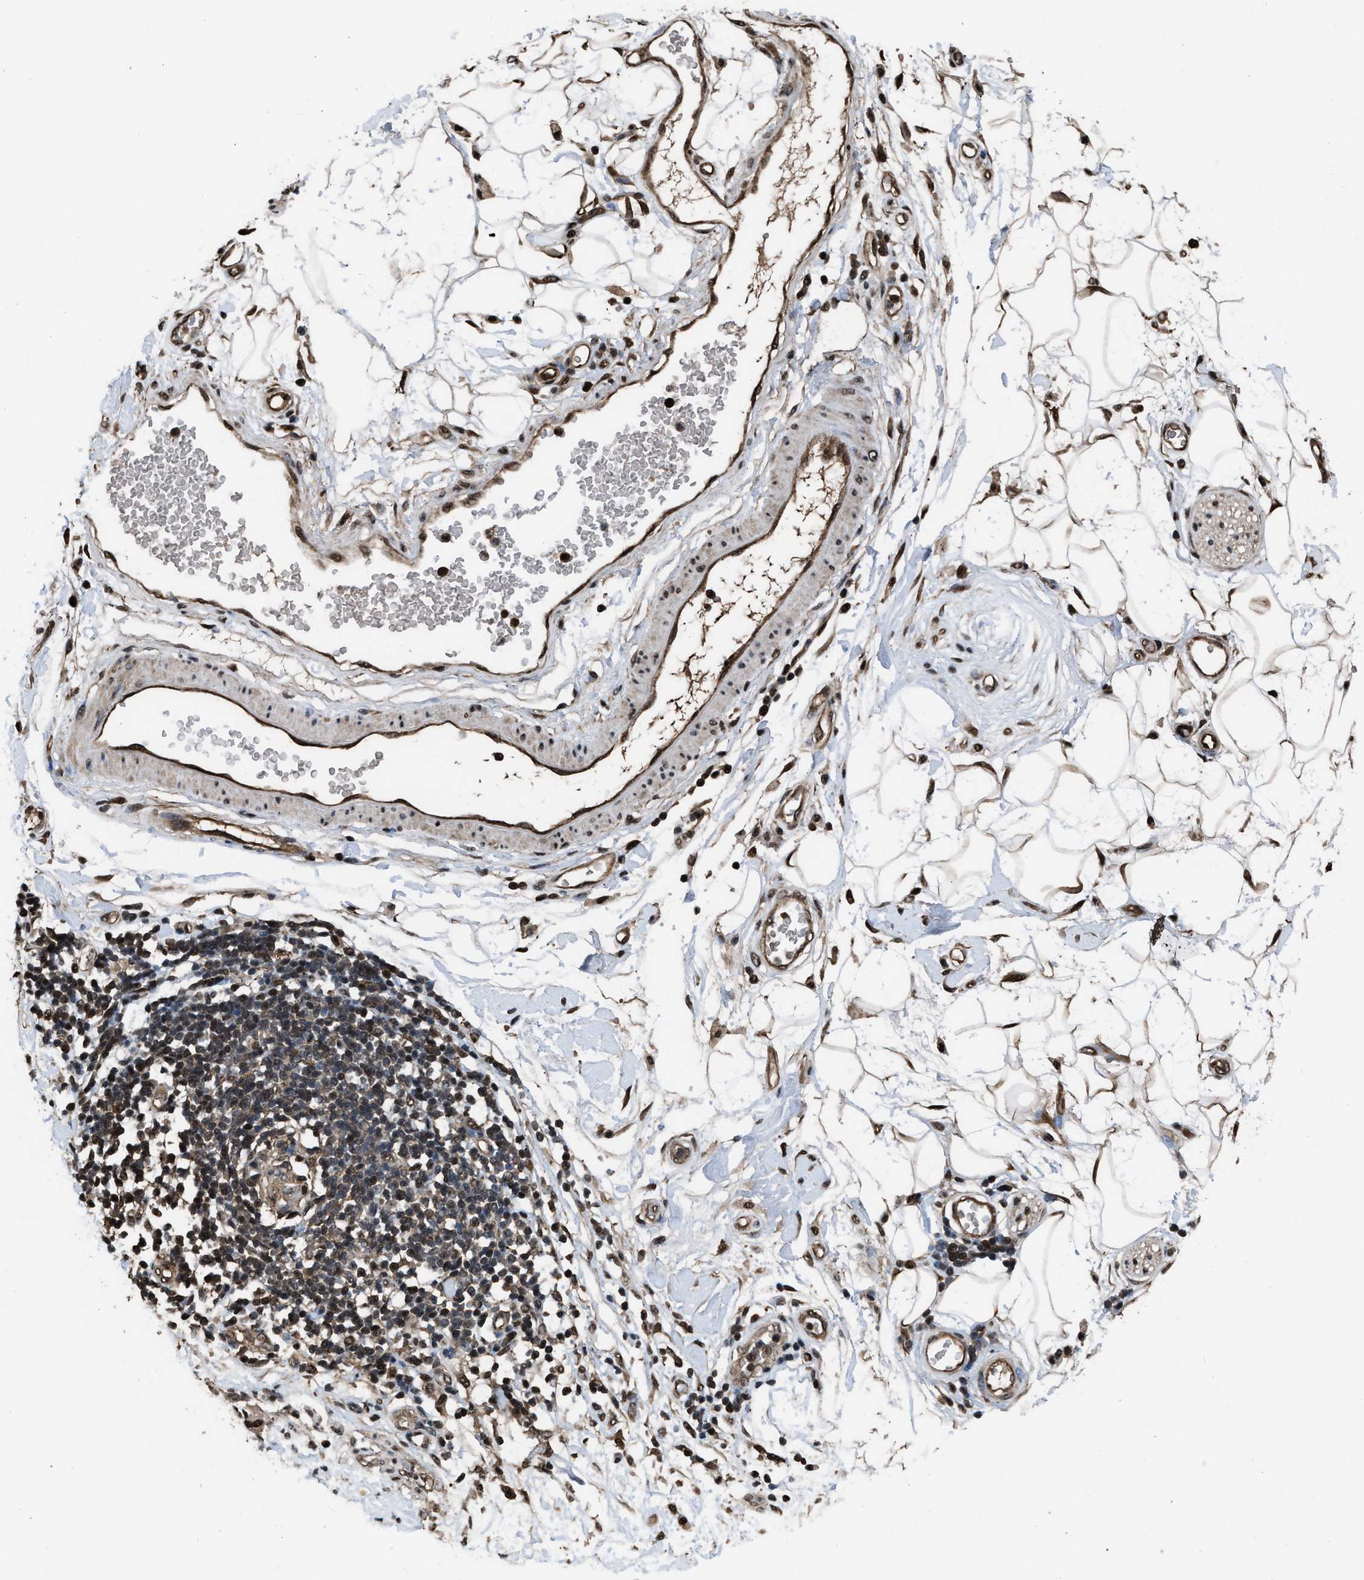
{"staining": {"intensity": "moderate", "quantity": ">75%", "location": "cytoplasmic/membranous,nuclear"}, "tissue": "adipose tissue", "cell_type": "Adipocytes", "image_type": "normal", "snomed": [{"axis": "morphology", "description": "Normal tissue, NOS"}, {"axis": "morphology", "description": "Adenocarcinoma, NOS"}, {"axis": "topography", "description": "Duodenum"}, {"axis": "topography", "description": "Peripheral nerve tissue"}], "caption": "IHC (DAB) staining of unremarkable adipose tissue shows moderate cytoplasmic/membranous,nuclear protein expression in approximately >75% of adipocytes.", "gene": "FNTA", "patient": {"sex": "female", "age": 60}}